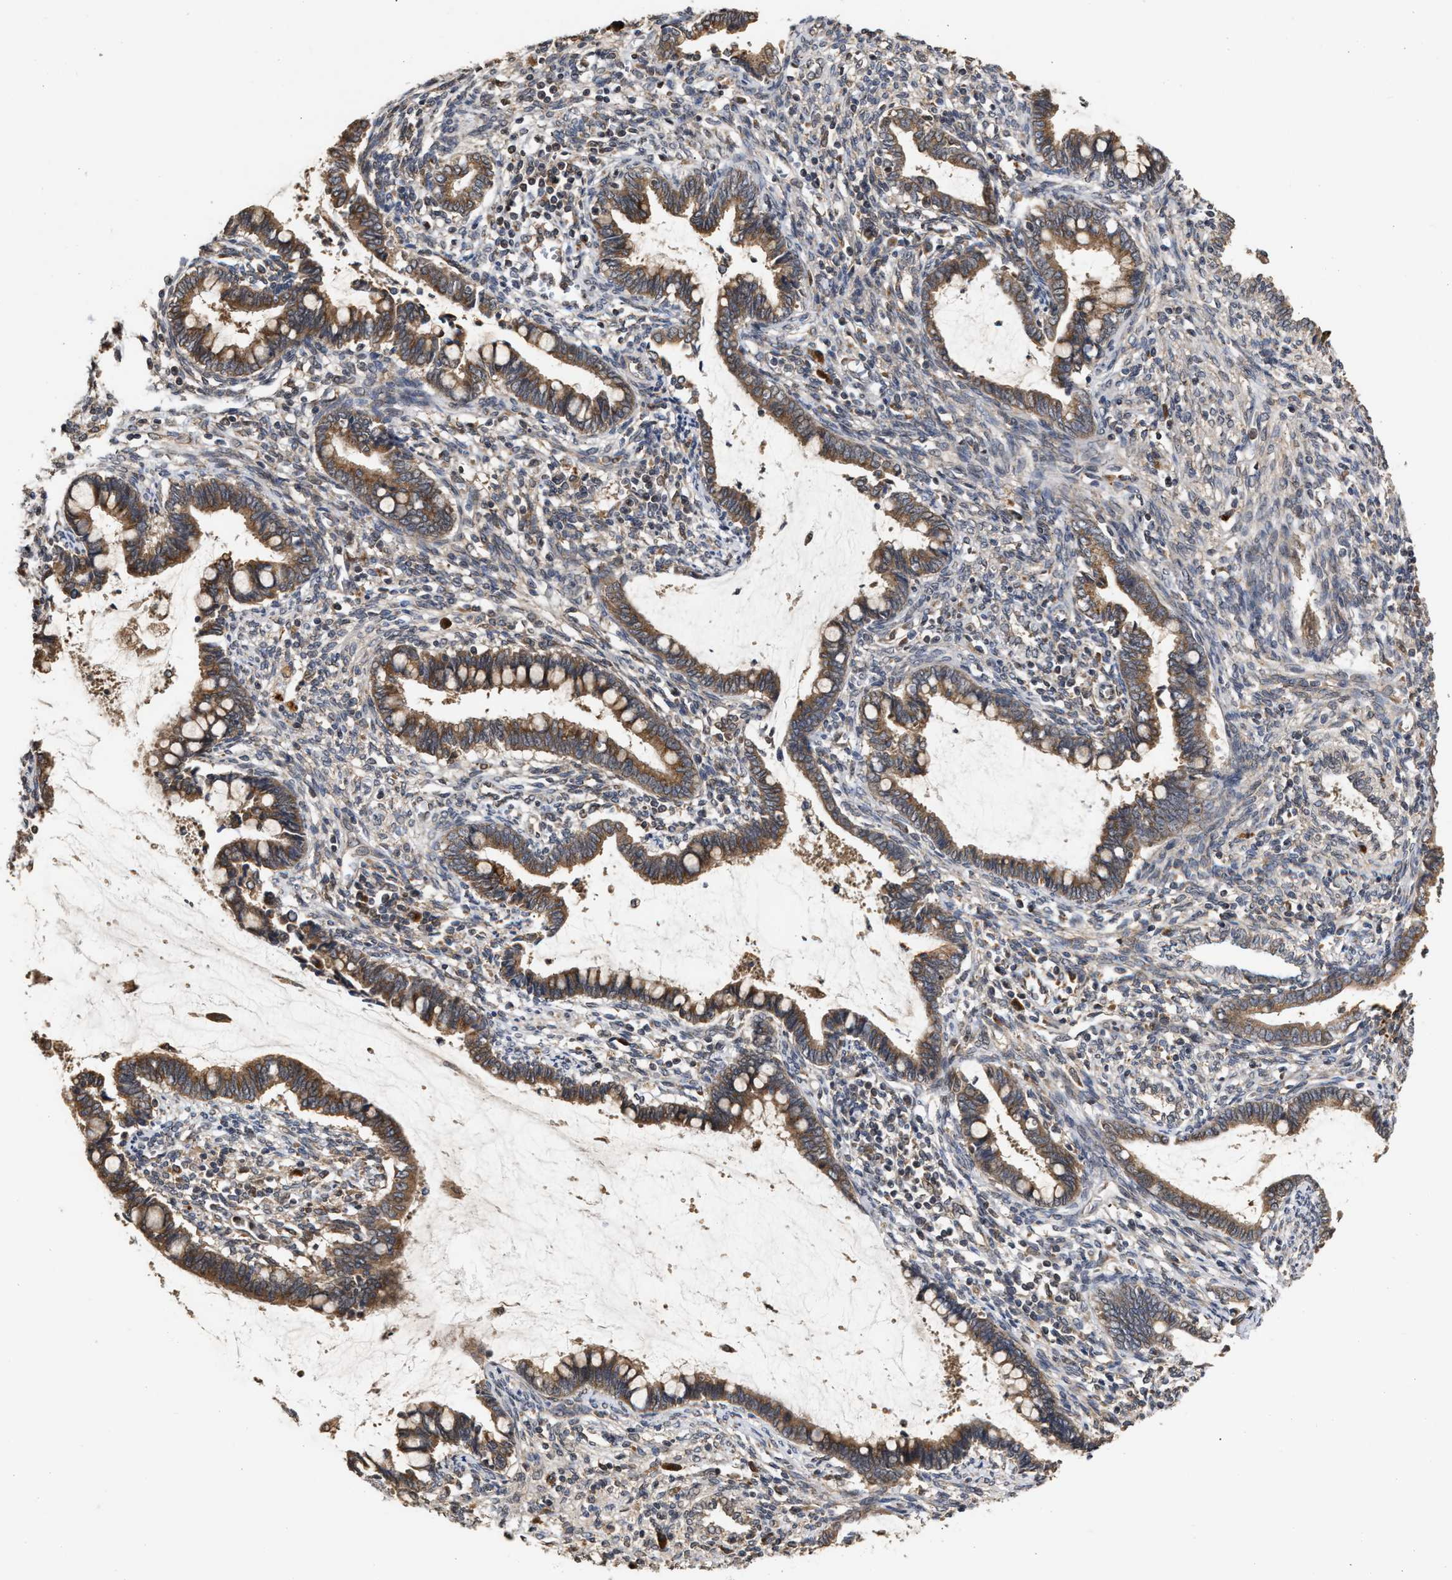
{"staining": {"intensity": "moderate", "quantity": ">75%", "location": "cytoplasmic/membranous"}, "tissue": "cervical cancer", "cell_type": "Tumor cells", "image_type": "cancer", "snomed": [{"axis": "morphology", "description": "Adenocarcinoma, NOS"}, {"axis": "topography", "description": "Cervix"}], "caption": "Tumor cells show medium levels of moderate cytoplasmic/membranous positivity in approximately >75% of cells in human adenocarcinoma (cervical).", "gene": "SAR1A", "patient": {"sex": "female", "age": 44}}